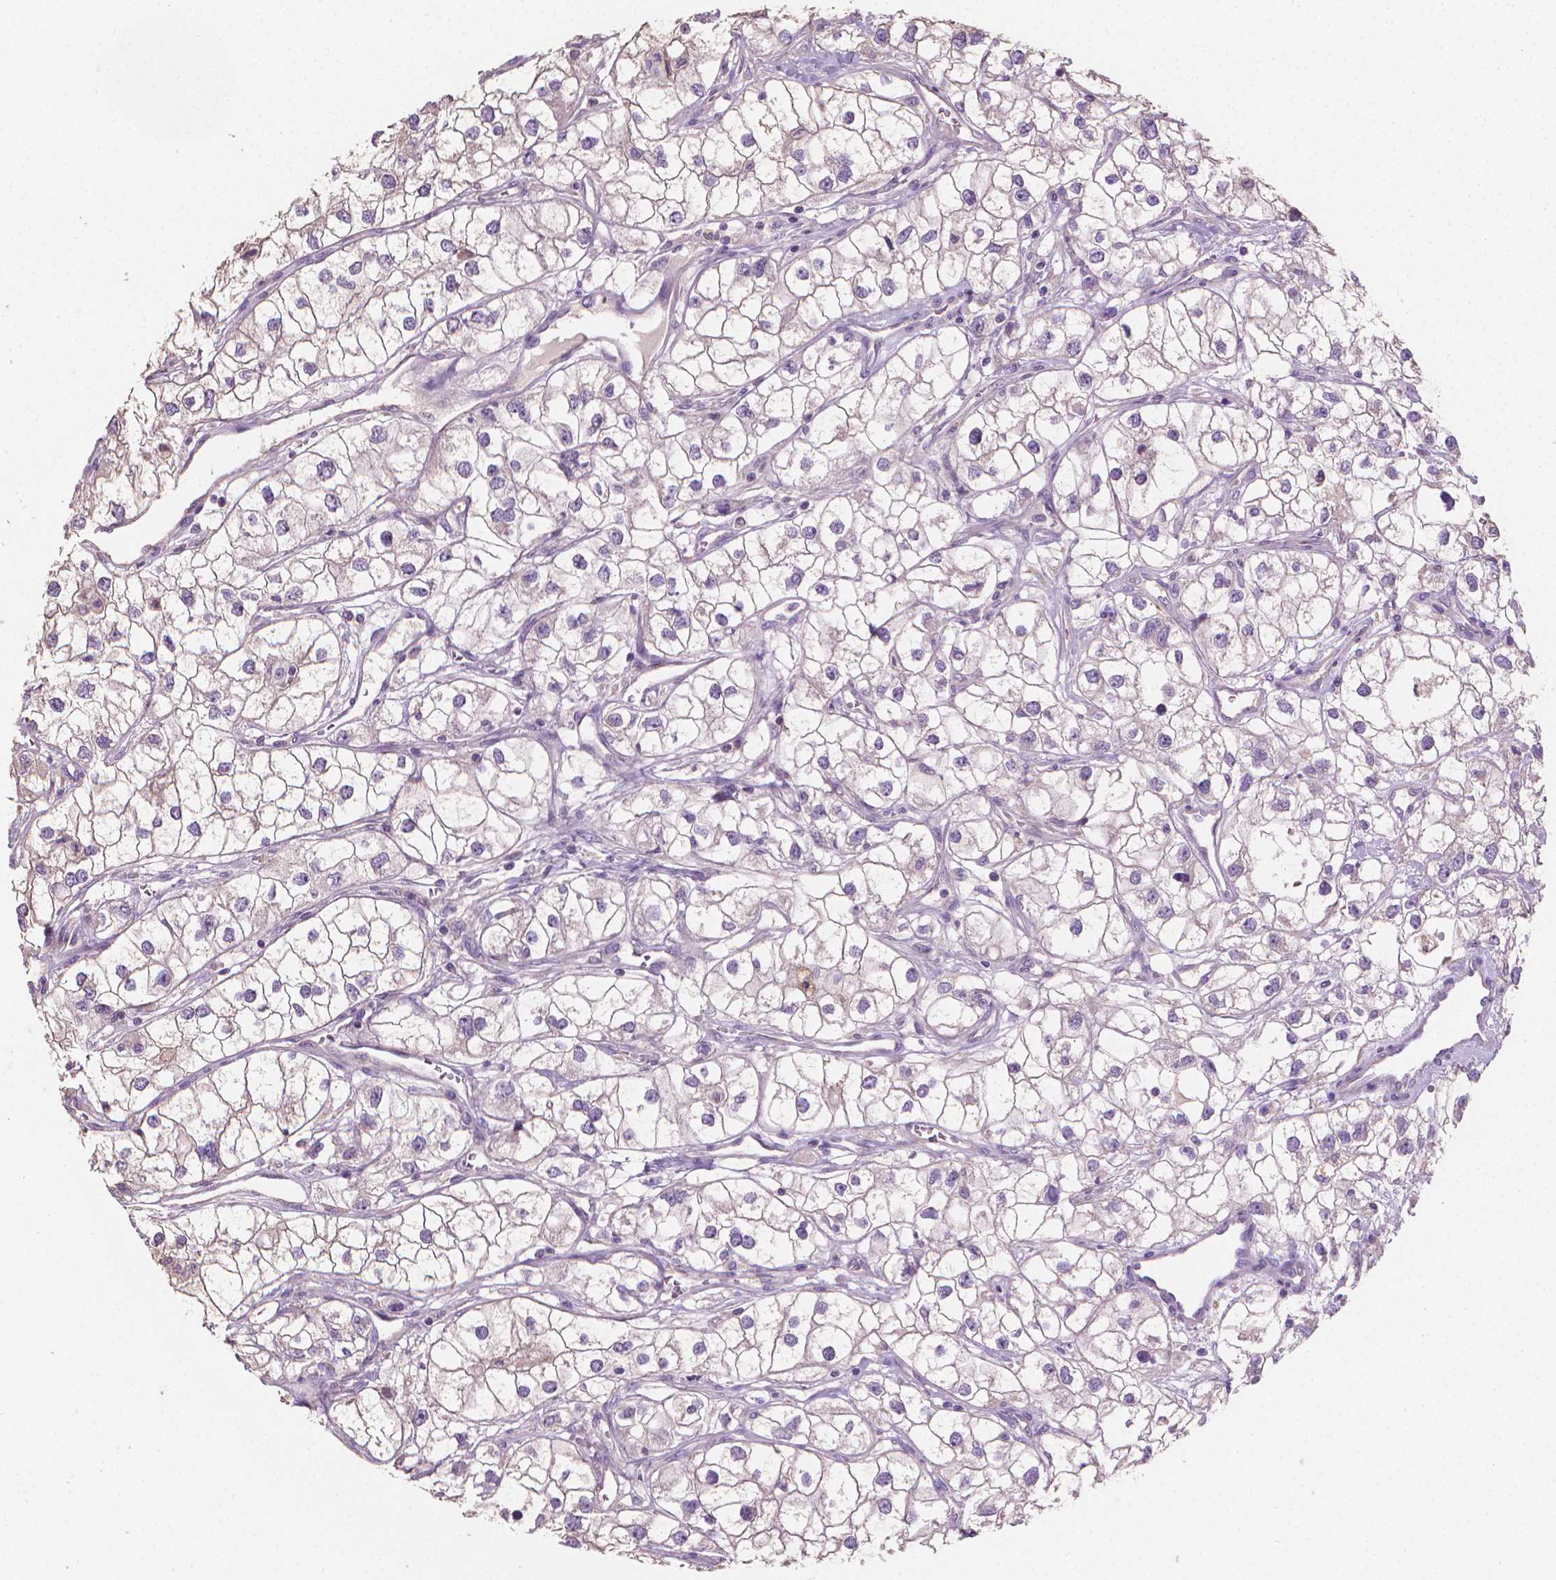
{"staining": {"intensity": "negative", "quantity": "none", "location": "none"}, "tissue": "renal cancer", "cell_type": "Tumor cells", "image_type": "cancer", "snomed": [{"axis": "morphology", "description": "Adenocarcinoma, NOS"}, {"axis": "topography", "description": "Kidney"}], "caption": "This is a histopathology image of immunohistochemistry (IHC) staining of renal cancer, which shows no staining in tumor cells.", "gene": "CABCOCO1", "patient": {"sex": "male", "age": 59}}